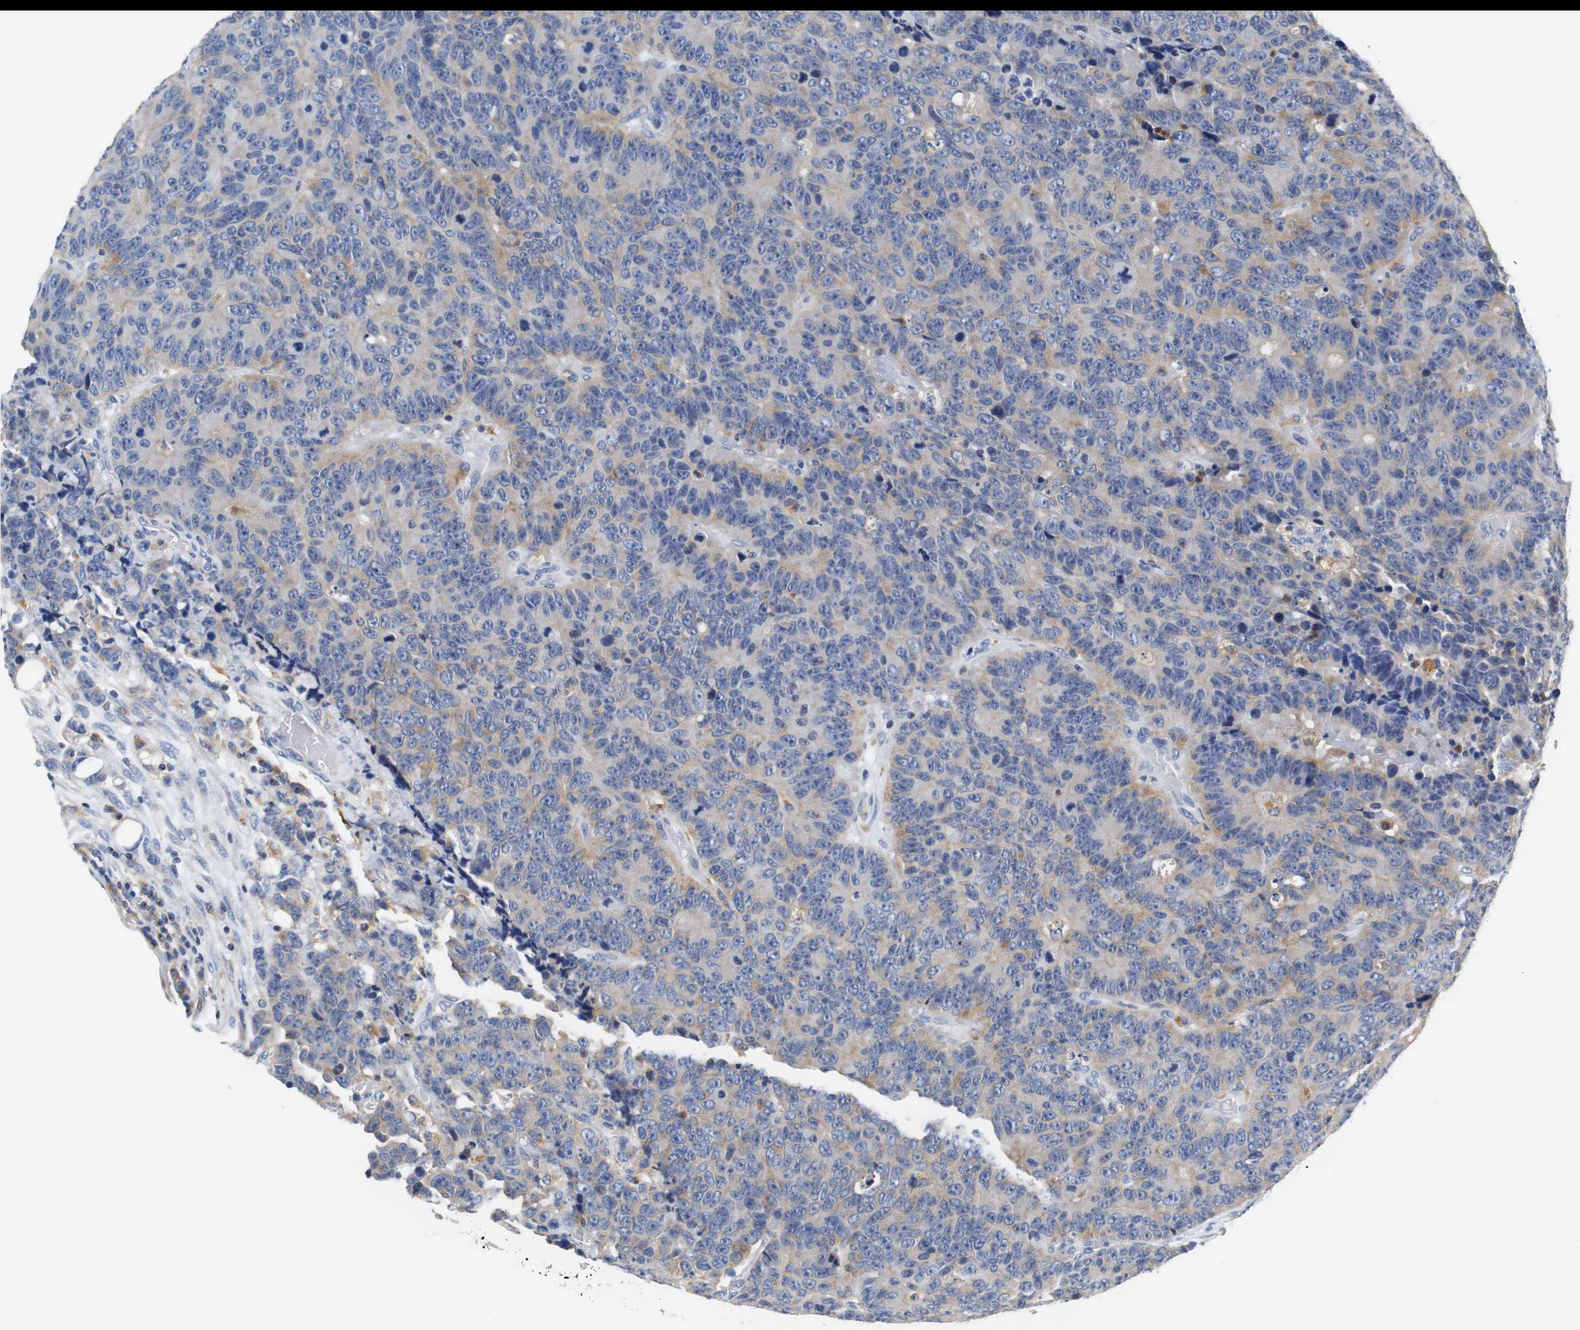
{"staining": {"intensity": "moderate", "quantity": "25%-75%", "location": "cytoplasmic/membranous"}, "tissue": "colorectal cancer", "cell_type": "Tumor cells", "image_type": "cancer", "snomed": [{"axis": "morphology", "description": "Adenocarcinoma, NOS"}, {"axis": "topography", "description": "Colon"}], "caption": "An immunohistochemistry histopathology image of tumor tissue is shown. Protein staining in brown highlights moderate cytoplasmic/membranous positivity in colorectal cancer (adenocarcinoma) within tumor cells.", "gene": "VAMP8", "patient": {"sex": "female", "age": 86}}